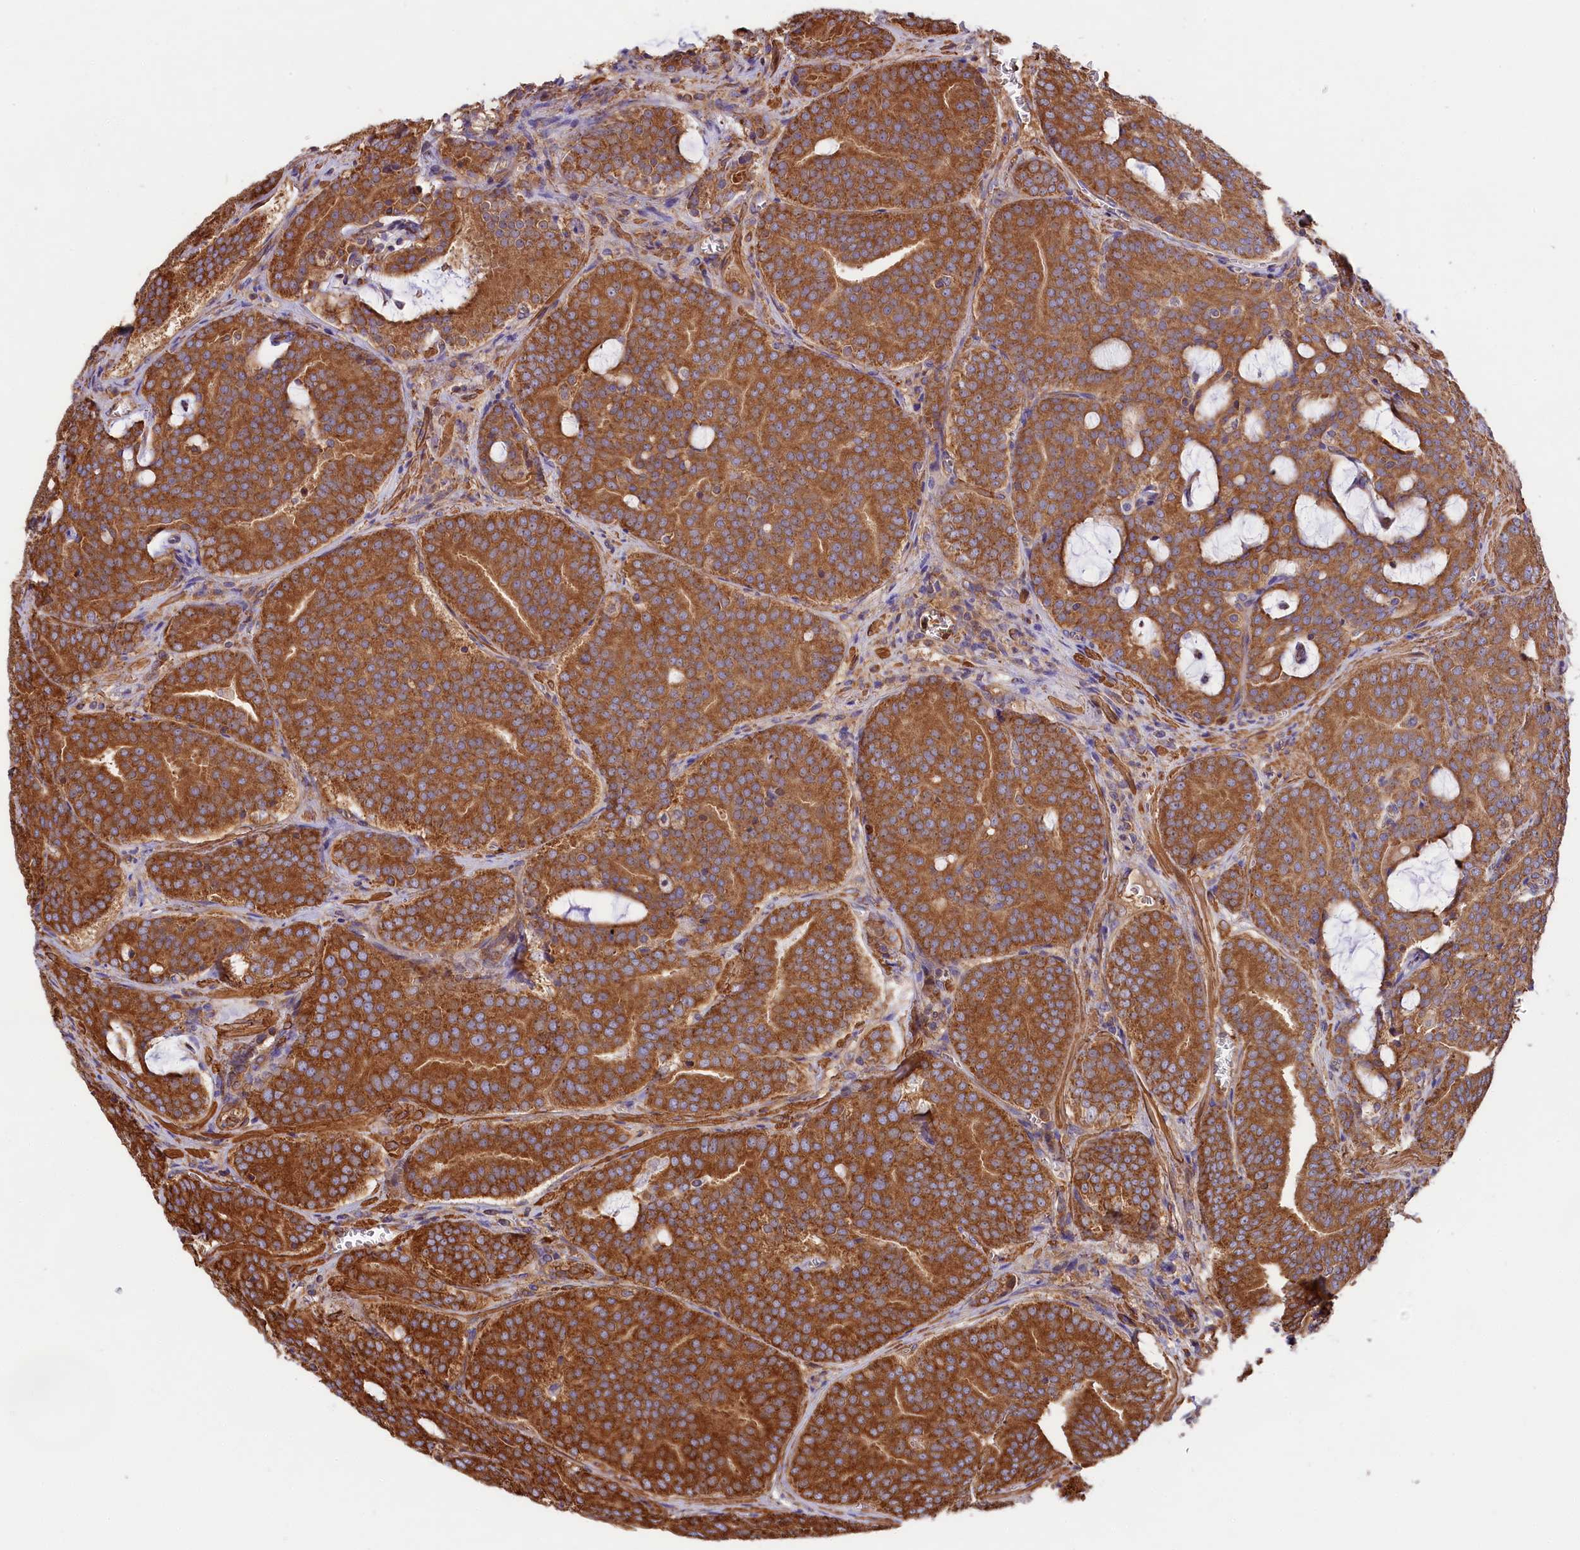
{"staining": {"intensity": "strong", "quantity": ">75%", "location": "cytoplasmic/membranous"}, "tissue": "prostate cancer", "cell_type": "Tumor cells", "image_type": "cancer", "snomed": [{"axis": "morphology", "description": "Adenocarcinoma, High grade"}, {"axis": "topography", "description": "Prostate"}], "caption": "A high amount of strong cytoplasmic/membranous positivity is present in about >75% of tumor cells in adenocarcinoma (high-grade) (prostate) tissue.", "gene": "GYS1", "patient": {"sex": "male", "age": 55}}